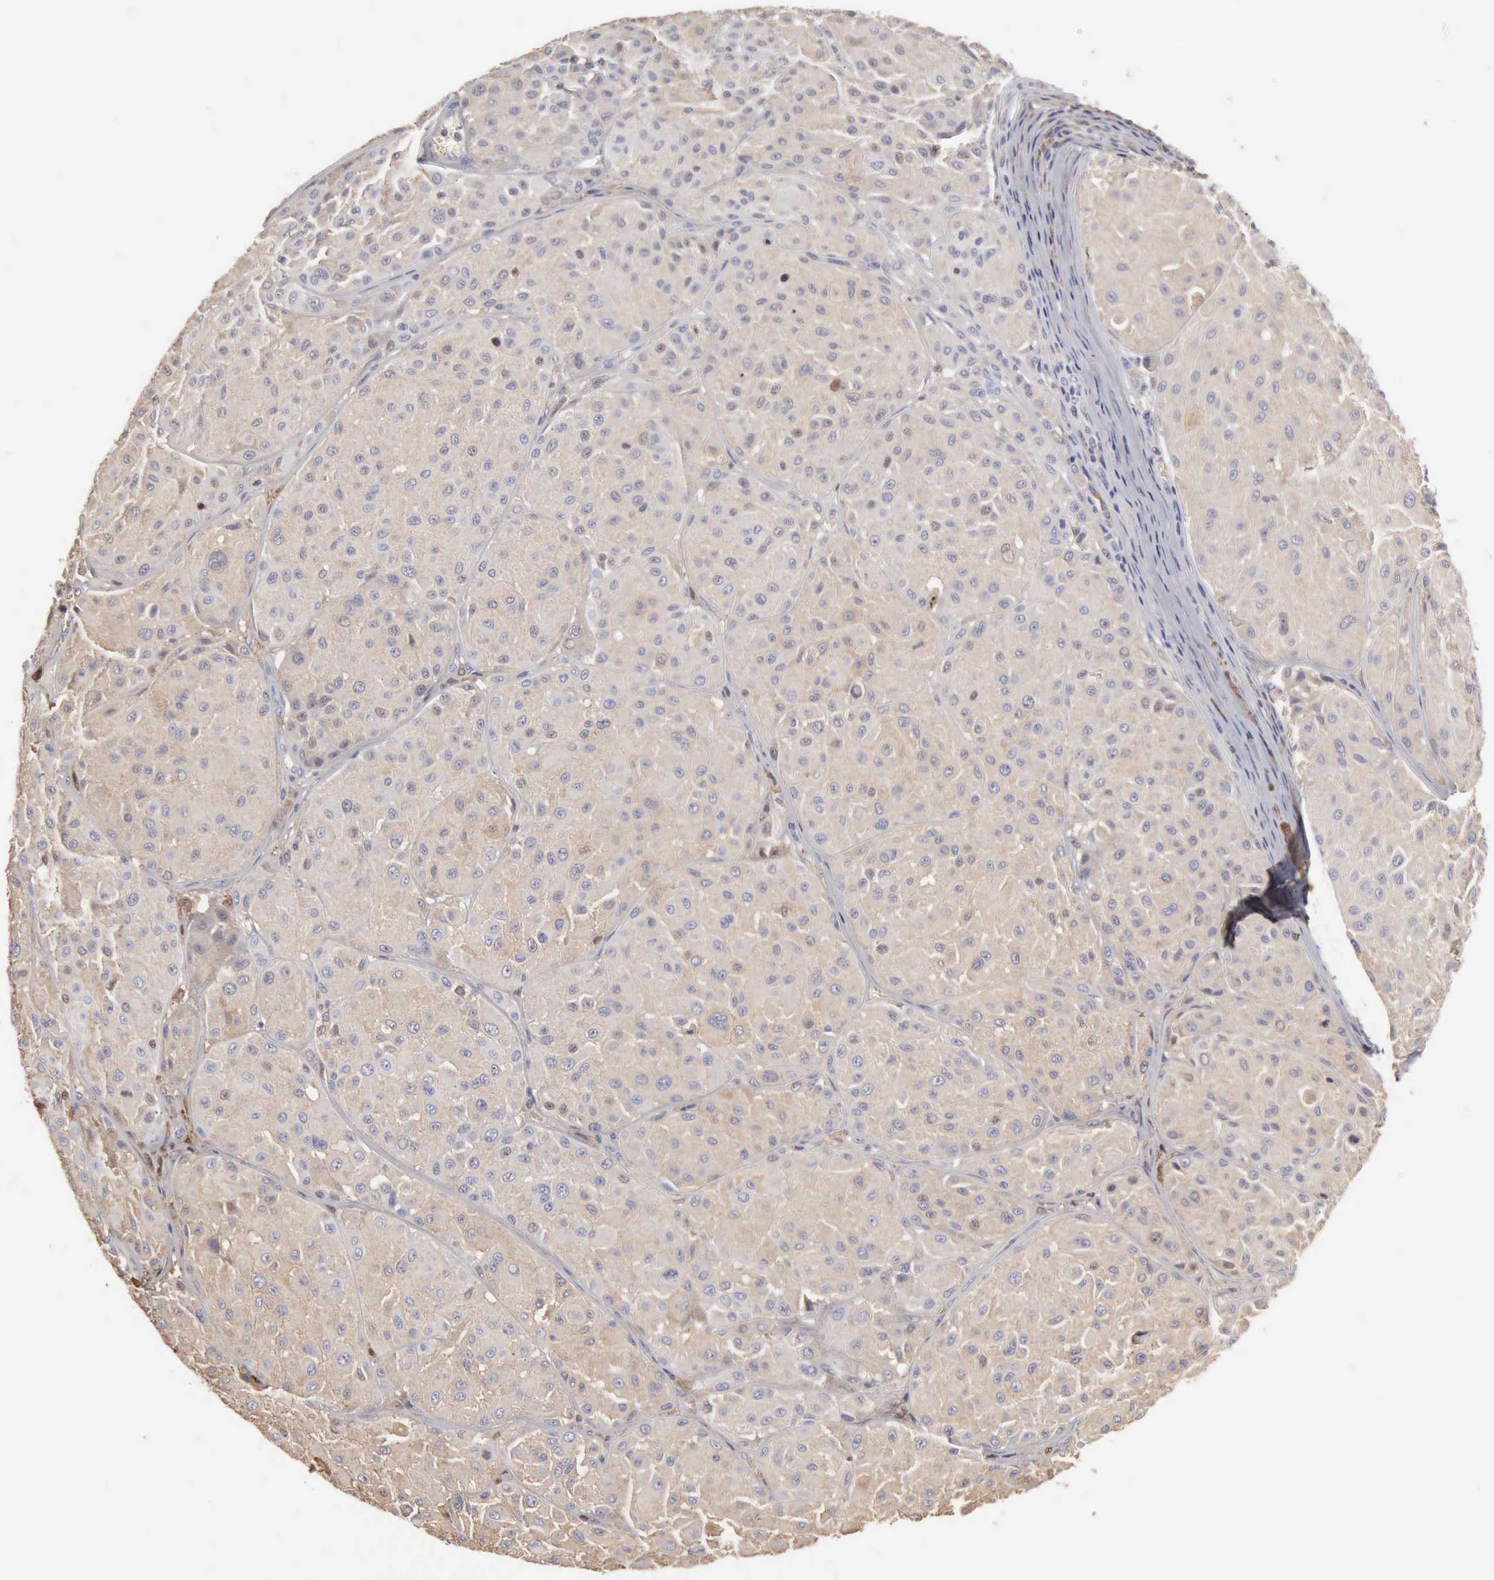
{"staining": {"intensity": "negative", "quantity": "none", "location": "none"}, "tissue": "melanoma", "cell_type": "Tumor cells", "image_type": "cancer", "snomed": [{"axis": "morphology", "description": "Malignant melanoma, NOS"}, {"axis": "topography", "description": "Skin"}], "caption": "Immunohistochemistry histopathology image of melanoma stained for a protein (brown), which demonstrates no expression in tumor cells.", "gene": "SERPINA1", "patient": {"sex": "male", "age": 36}}